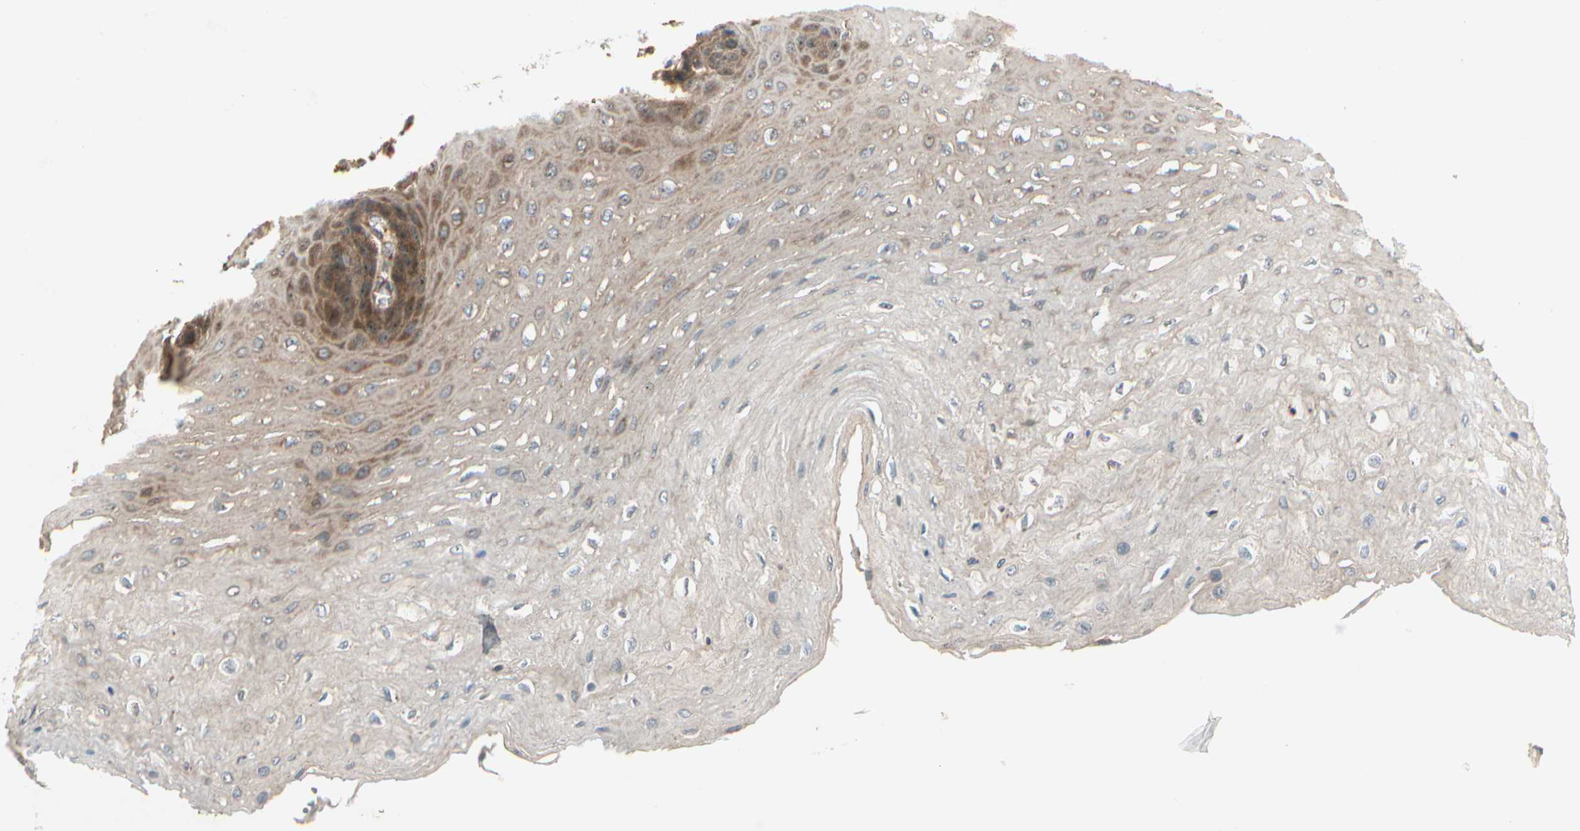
{"staining": {"intensity": "strong", "quantity": ">75%", "location": "cytoplasmic/membranous"}, "tissue": "esophagus", "cell_type": "Squamous epithelial cells", "image_type": "normal", "snomed": [{"axis": "morphology", "description": "Normal tissue, NOS"}, {"axis": "topography", "description": "Esophagus"}], "caption": "Strong cytoplasmic/membranous positivity for a protein is seen in about >75% of squamous epithelial cells of benign esophagus using immunohistochemistry.", "gene": "FKBP15", "patient": {"sex": "female", "age": 72}}